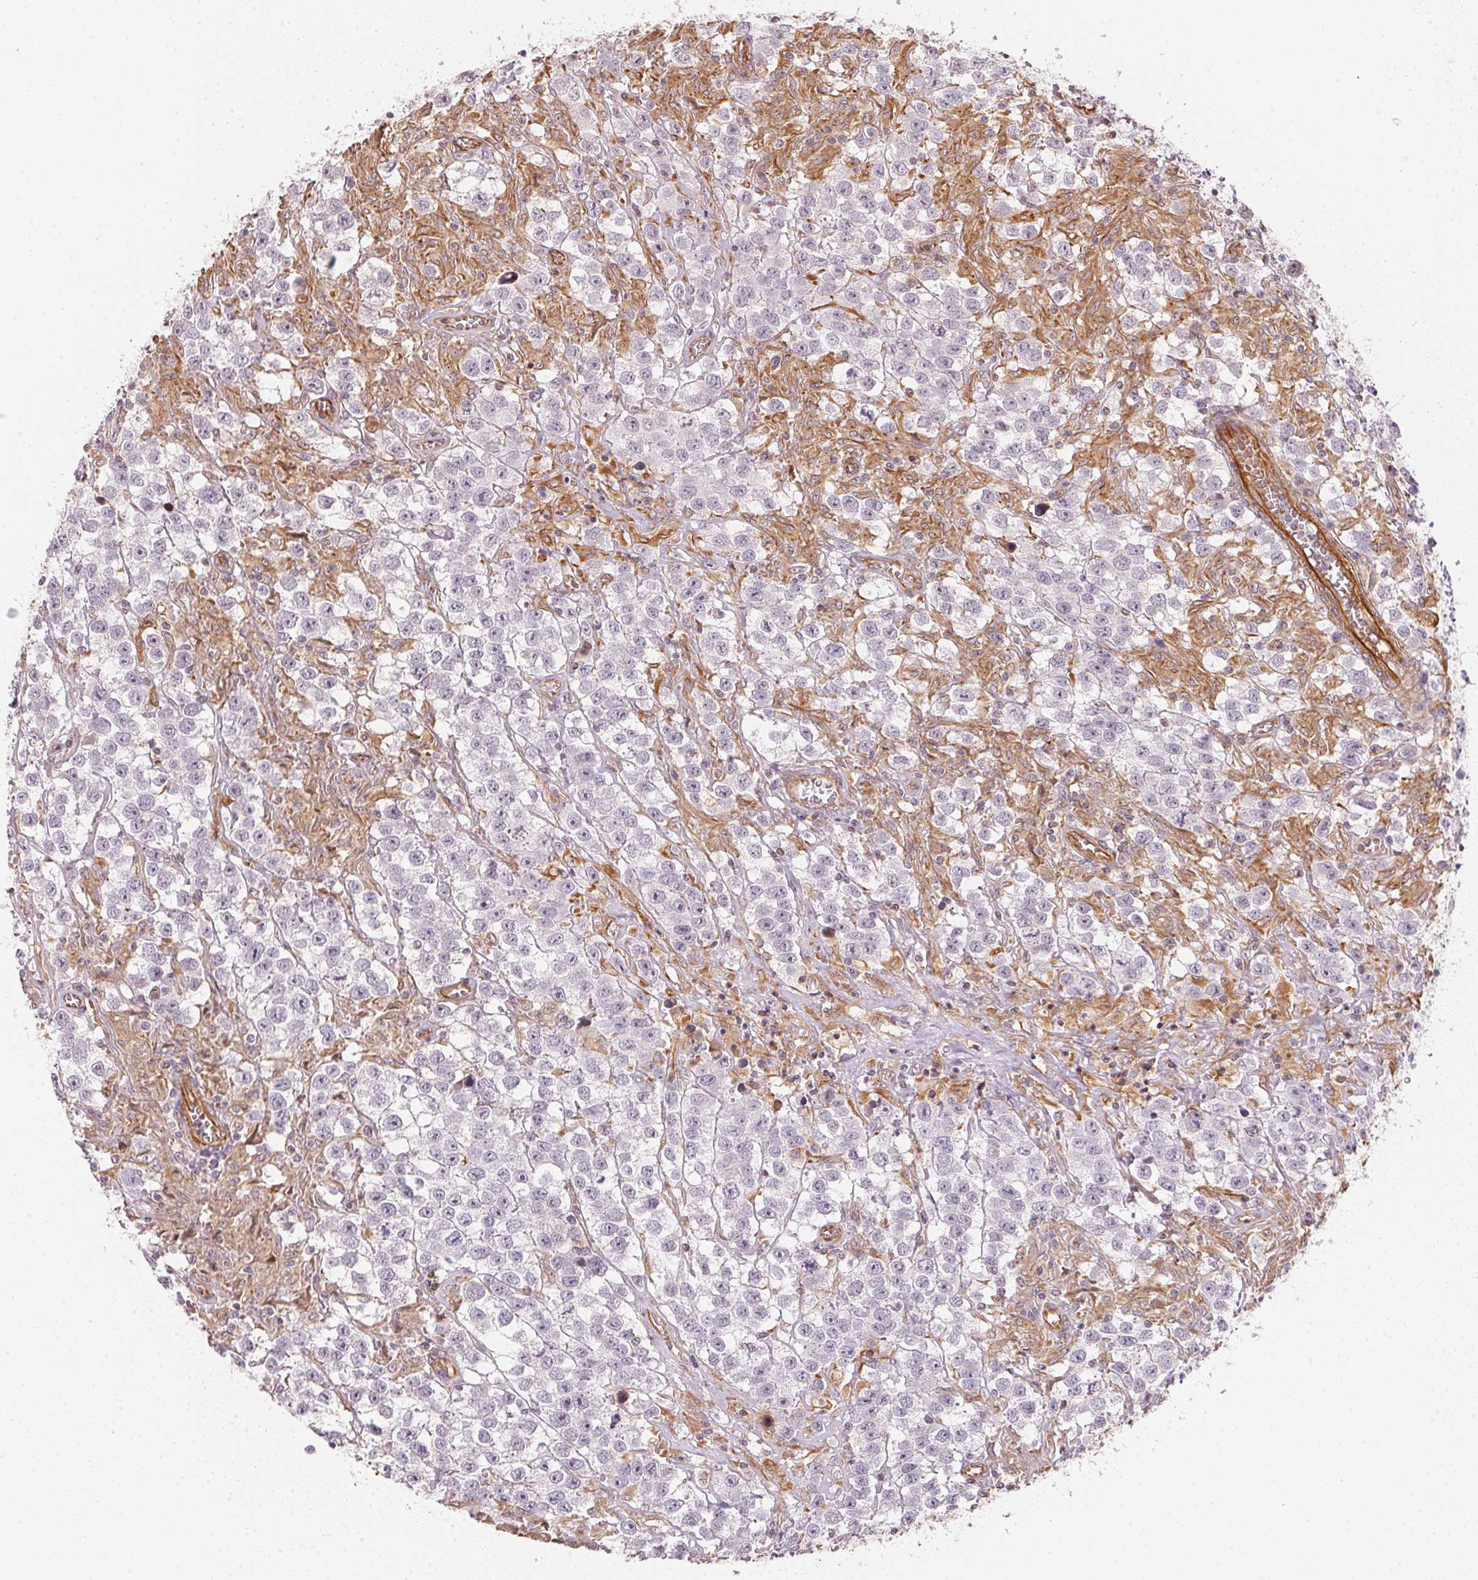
{"staining": {"intensity": "negative", "quantity": "none", "location": "none"}, "tissue": "testis cancer", "cell_type": "Tumor cells", "image_type": "cancer", "snomed": [{"axis": "morphology", "description": "Seminoma, NOS"}, {"axis": "topography", "description": "Testis"}], "caption": "Immunohistochemistry of human seminoma (testis) displays no expression in tumor cells.", "gene": "FOXR2", "patient": {"sex": "male", "age": 43}}